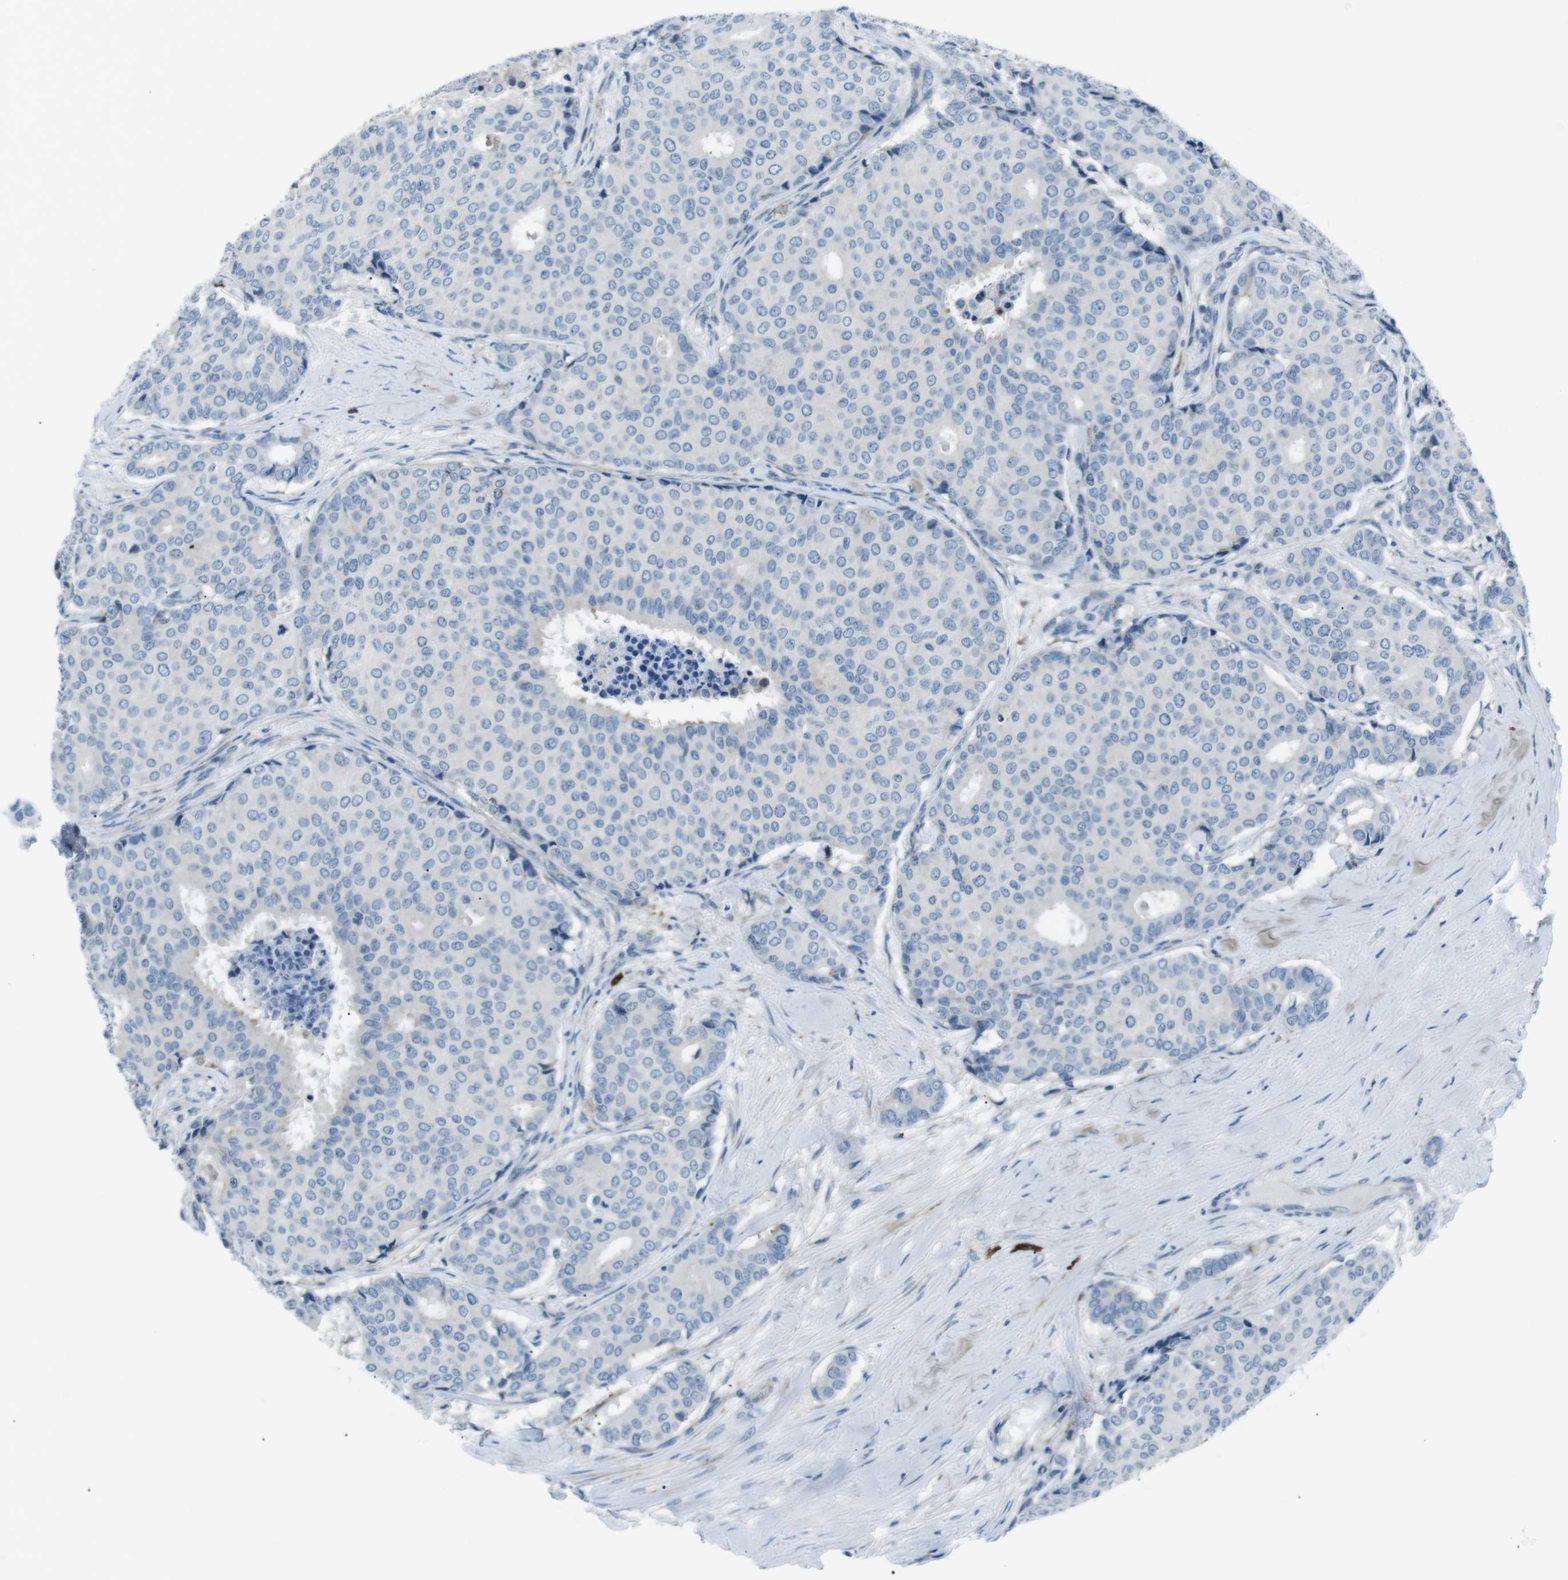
{"staining": {"intensity": "negative", "quantity": "none", "location": "none"}, "tissue": "breast cancer", "cell_type": "Tumor cells", "image_type": "cancer", "snomed": [{"axis": "morphology", "description": "Duct carcinoma"}, {"axis": "topography", "description": "Breast"}], "caption": "Tumor cells show no significant staining in breast cancer (invasive ductal carcinoma).", "gene": "CSF2RA", "patient": {"sex": "female", "age": 75}}